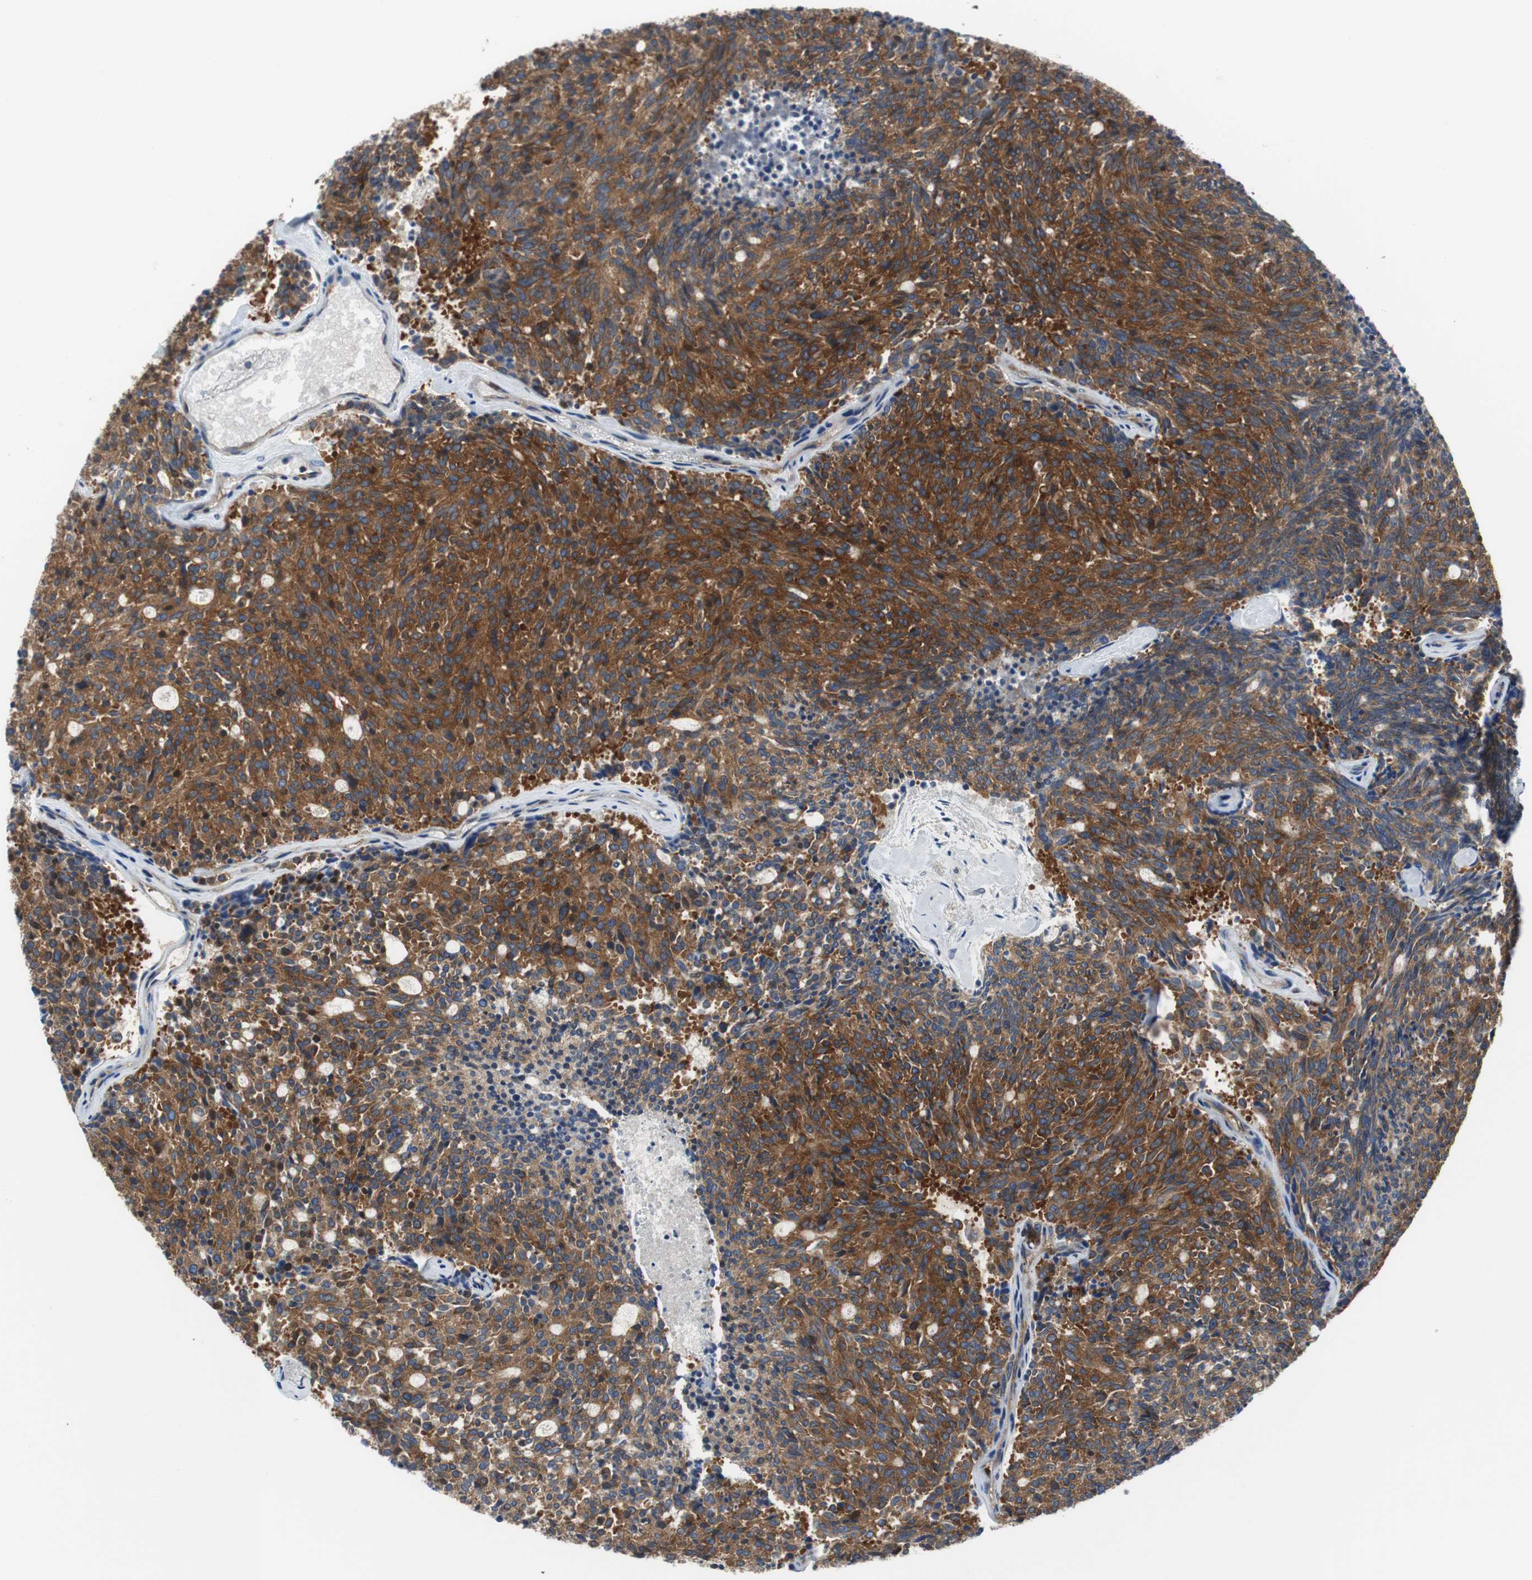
{"staining": {"intensity": "strong", "quantity": ">75%", "location": "cytoplasmic/membranous"}, "tissue": "carcinoid", "cell_type": "Tumor cells", "image_type": "cancer", "snomed": [{"axis": "morphology", "description": "Carcinoid, malignant, NOS"}, {"axis": "topography", "description": "Pancreas"}], "caption": "Strong cytoplasmic/membranous expression is seen in about >75% of tumor cells in carcinoid. The protein of interest is stained brown, and the nuclei are stained in blue (DAB (3,3'-diaminobenzidine) IHC with brightfield microscopy, high magnification).", "gene": "BRAF", "patient": {"sex": "female", "age": 54}}